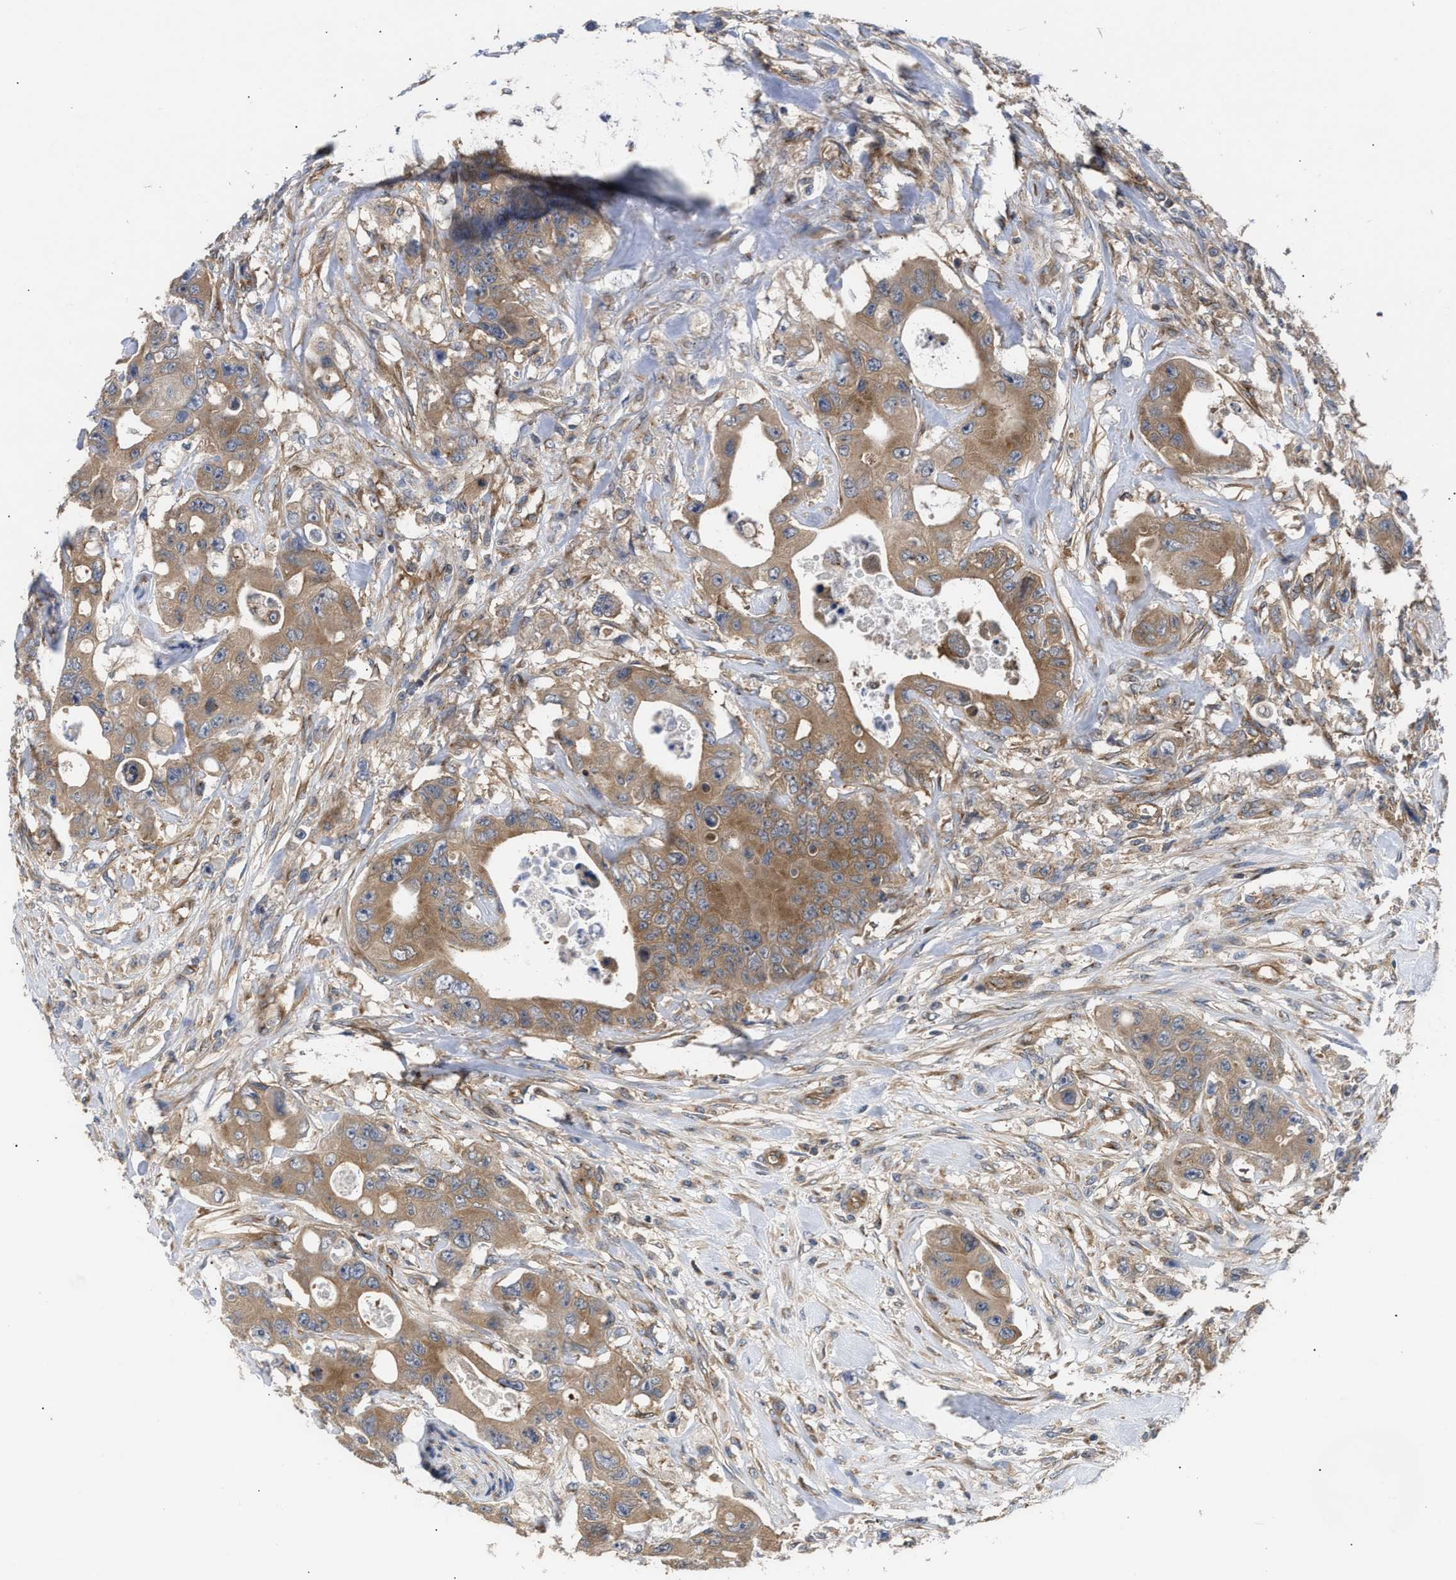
{"staining": {"intensity": "moderate", "quantity": ">75%", "location": "cytoplasmic/membranous"}, "tissue": "colorectal cancer", "cell_type": "Tumor cells", "image_type": "cancer", "snomed": [{"axis": "morphology", "description": "Adenocarcinoma, NOS"}, {"axis": "topography", "description": "Colon"}], "caption": "This histopathology image displays IHC staining of colorectal cancer (adenocarcinoma), with medium moderate cytoplasmic/membranous staining in about >75% of tumor cells.", "gene": "LAPTM4B", "patient": {"sex": "female", "age": 46}}